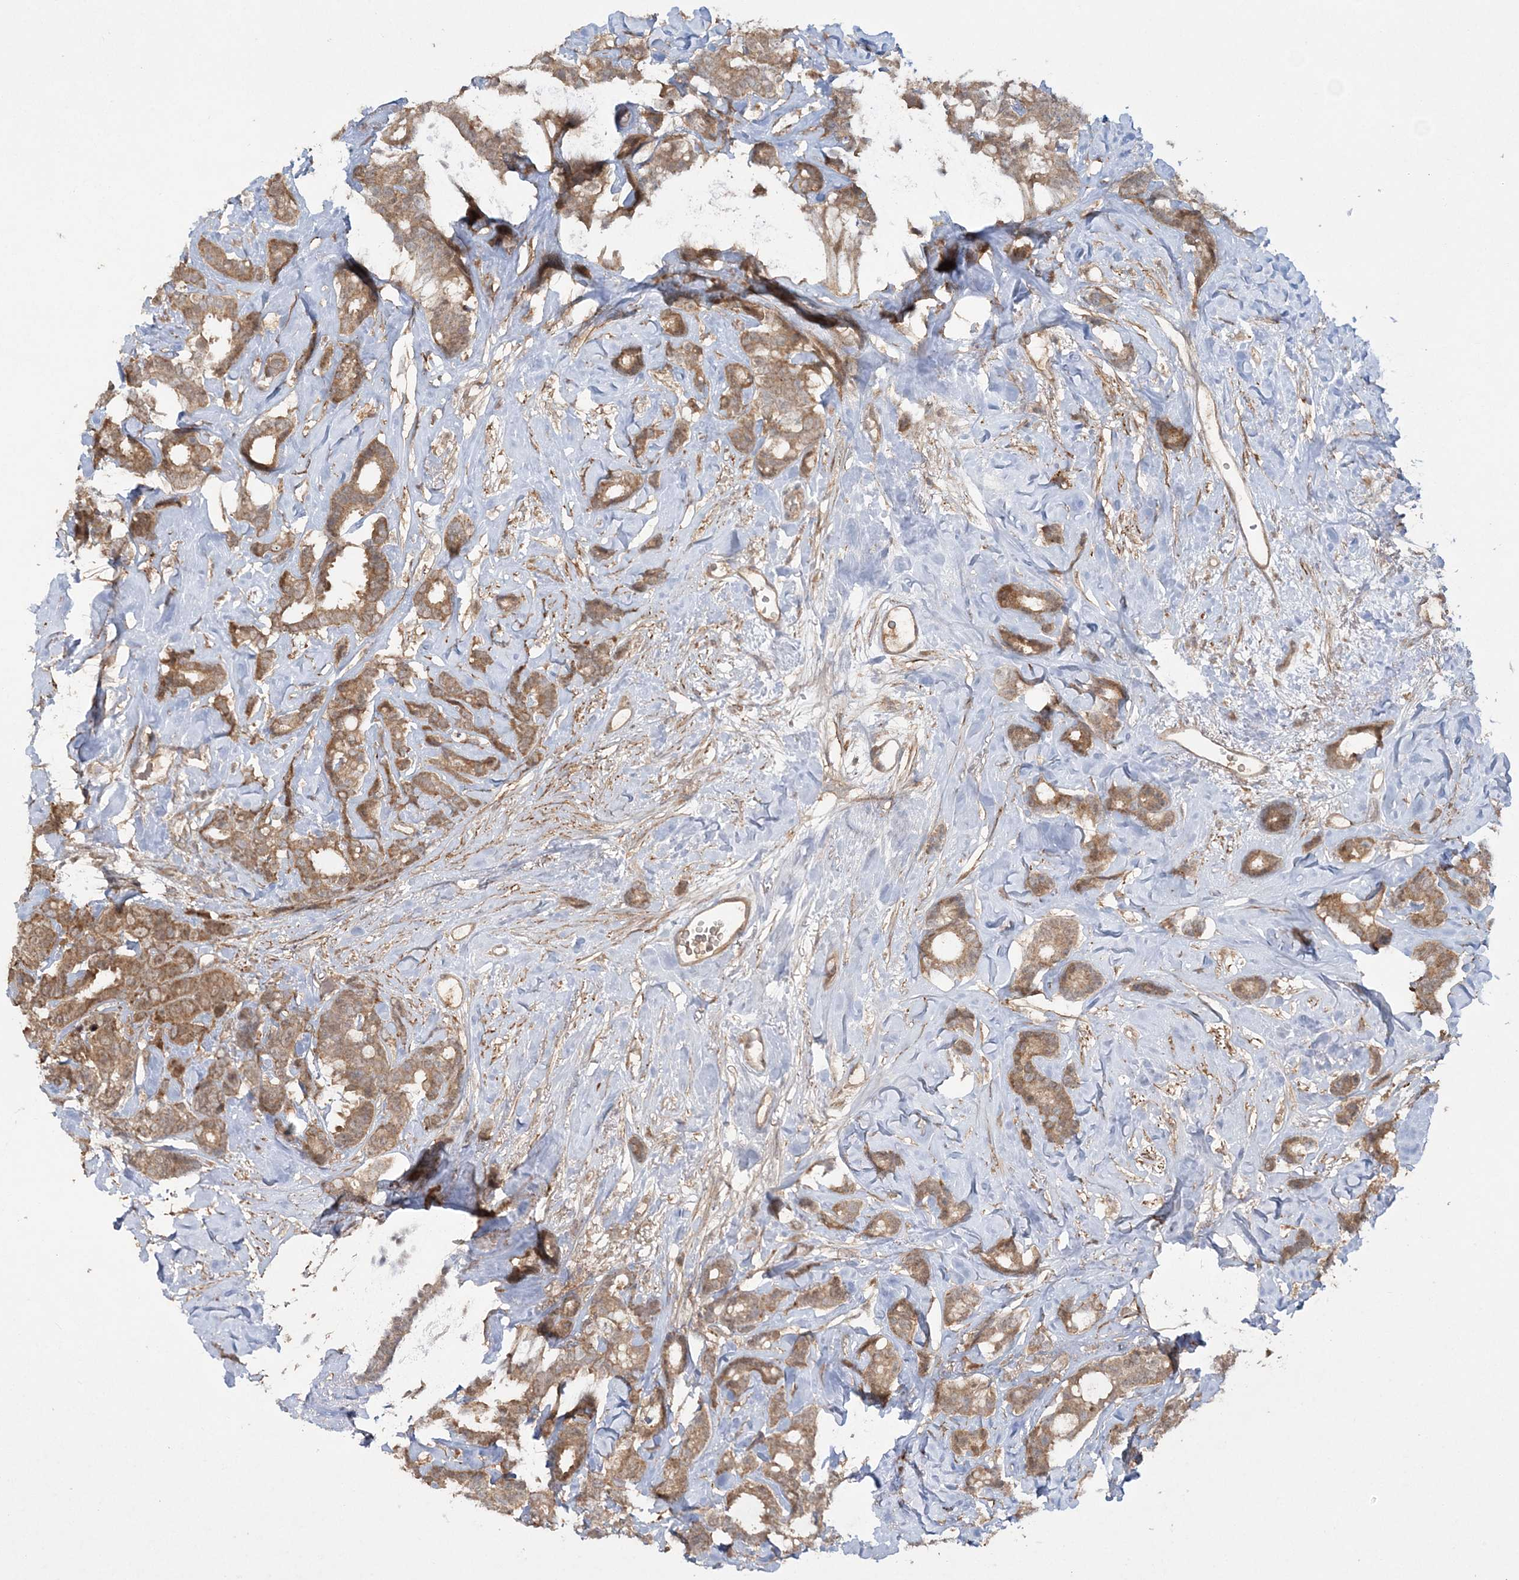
{"staining": {"intensity": "moderate", "quantity": ">75%", "location": "cytoplasmic/membranous"}, "tissue": "breast cancer", "cell_type": "Tumor cells", "image_type": "cancer", "snomed": [{"axis": "morphology", "description": "Duct carcinoma"}, {"axis": "topography", "description": "Breast"}], "caption": "High-power microscopy captured an IHC micrograph of intraductal carcinoma (breast), revealing moderate cytoplasmic/membranous staining in approximately >75% of tumor cells. Immunohistochemistry stains the protein of interest in brown and the nuclei are stained blue.", "gene": "MOCS2", "patient": {"sex": "female", "age": 87}}